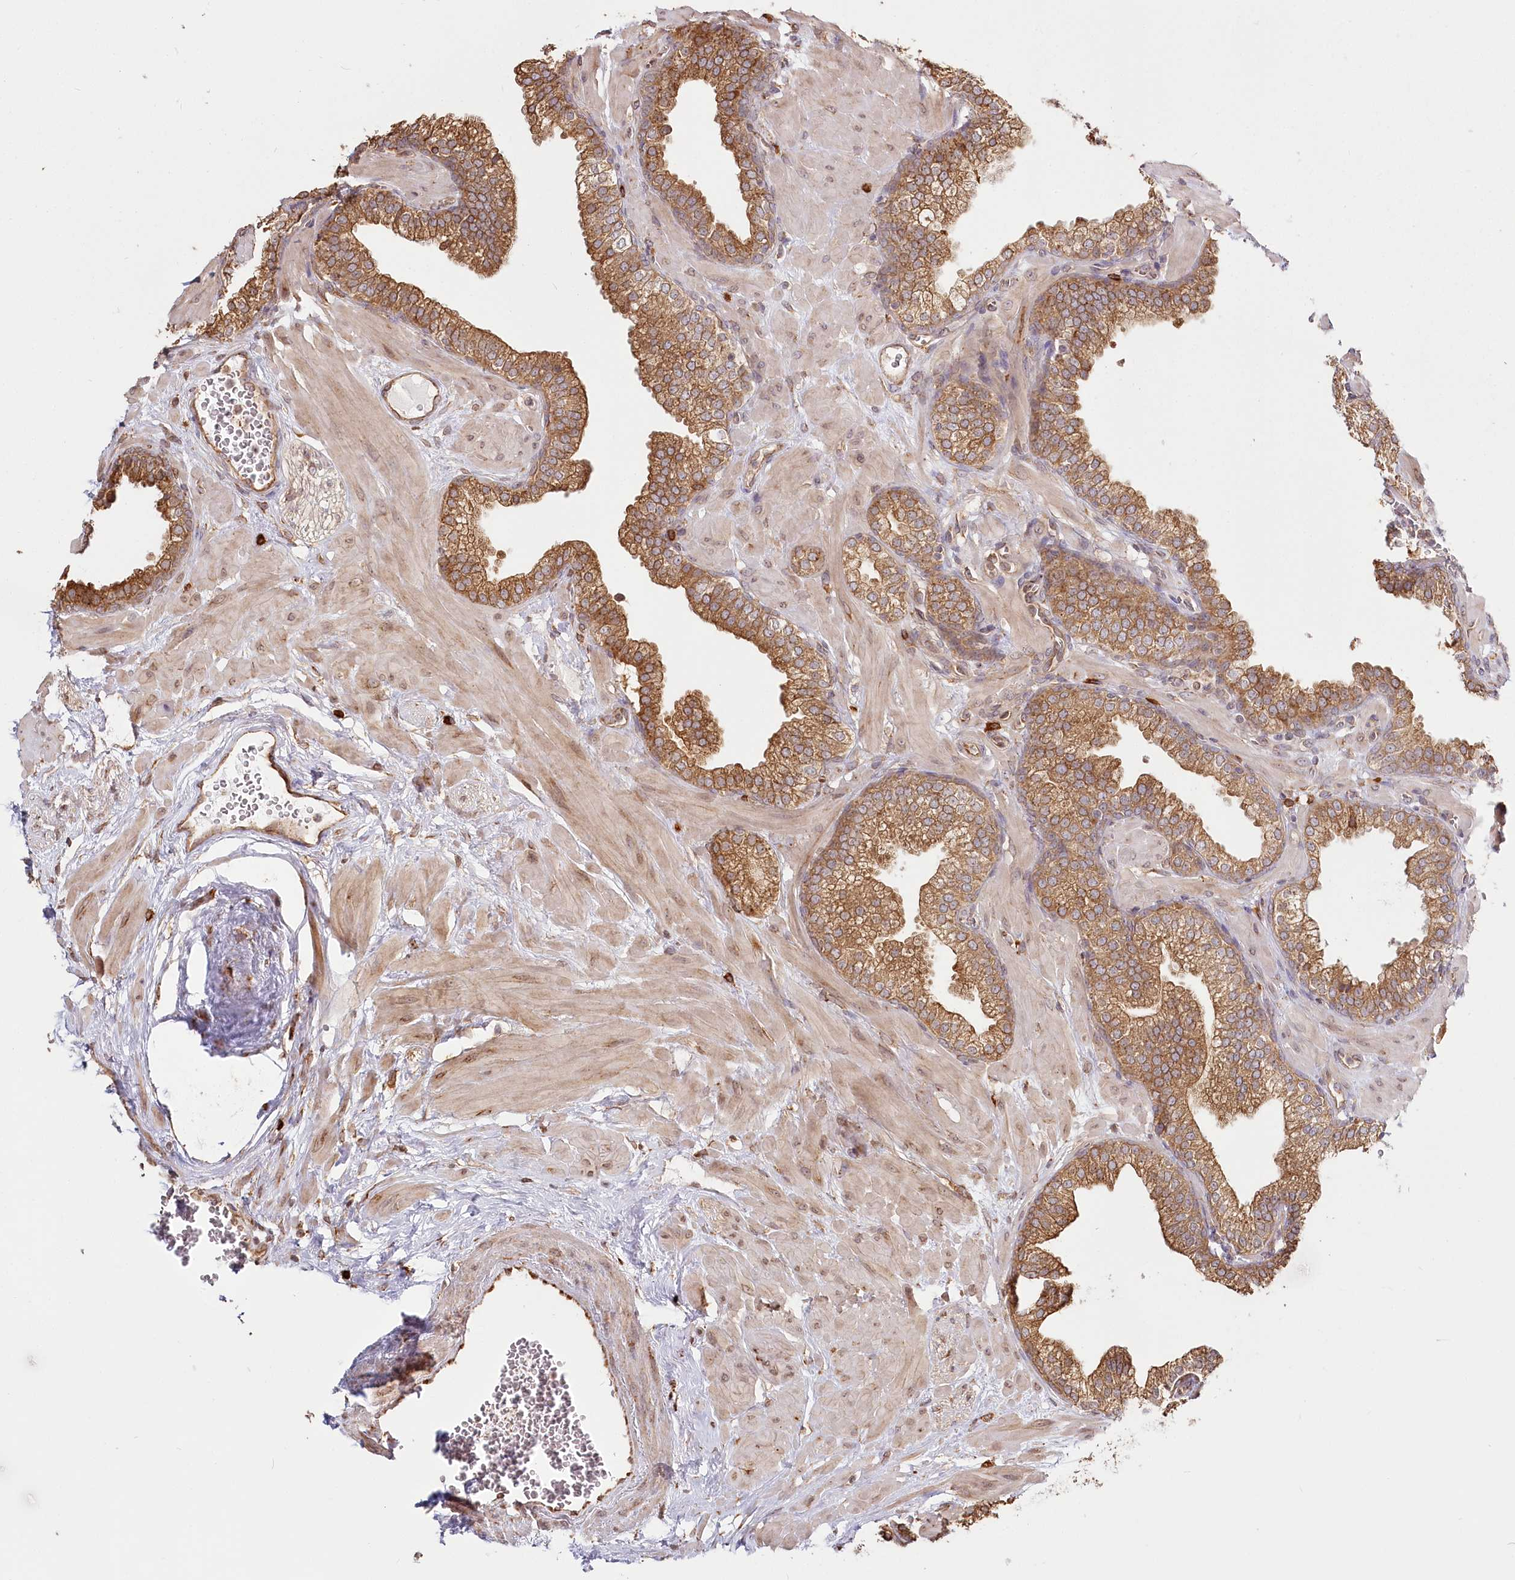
{"staining": {"intensity": "moderate", "quantity": ">75%", "location": "cytoplasmic/membranous"}, "tissue": "prostate", "cell_type": "Glandular cells", "image_type": "normal", "snomed": [{"axis": "morphology", "description": "Normal tissue, NOS"}, {"axis": "morphology", "description": "Urothelial carcinoma, Low grade"}, {"axis": "topography", "description": "Urinary bladder"}, {"axis": "topography", "description": "Prostate"}], "caption": "Brown immunohistochemical staining in benign human prostate demonstrates moderate cytoplasmic/membranous staining in approximately >75% of glandular cells.", "gene": "FAM13A", "patient": {"sex": "male", "age": 60}}